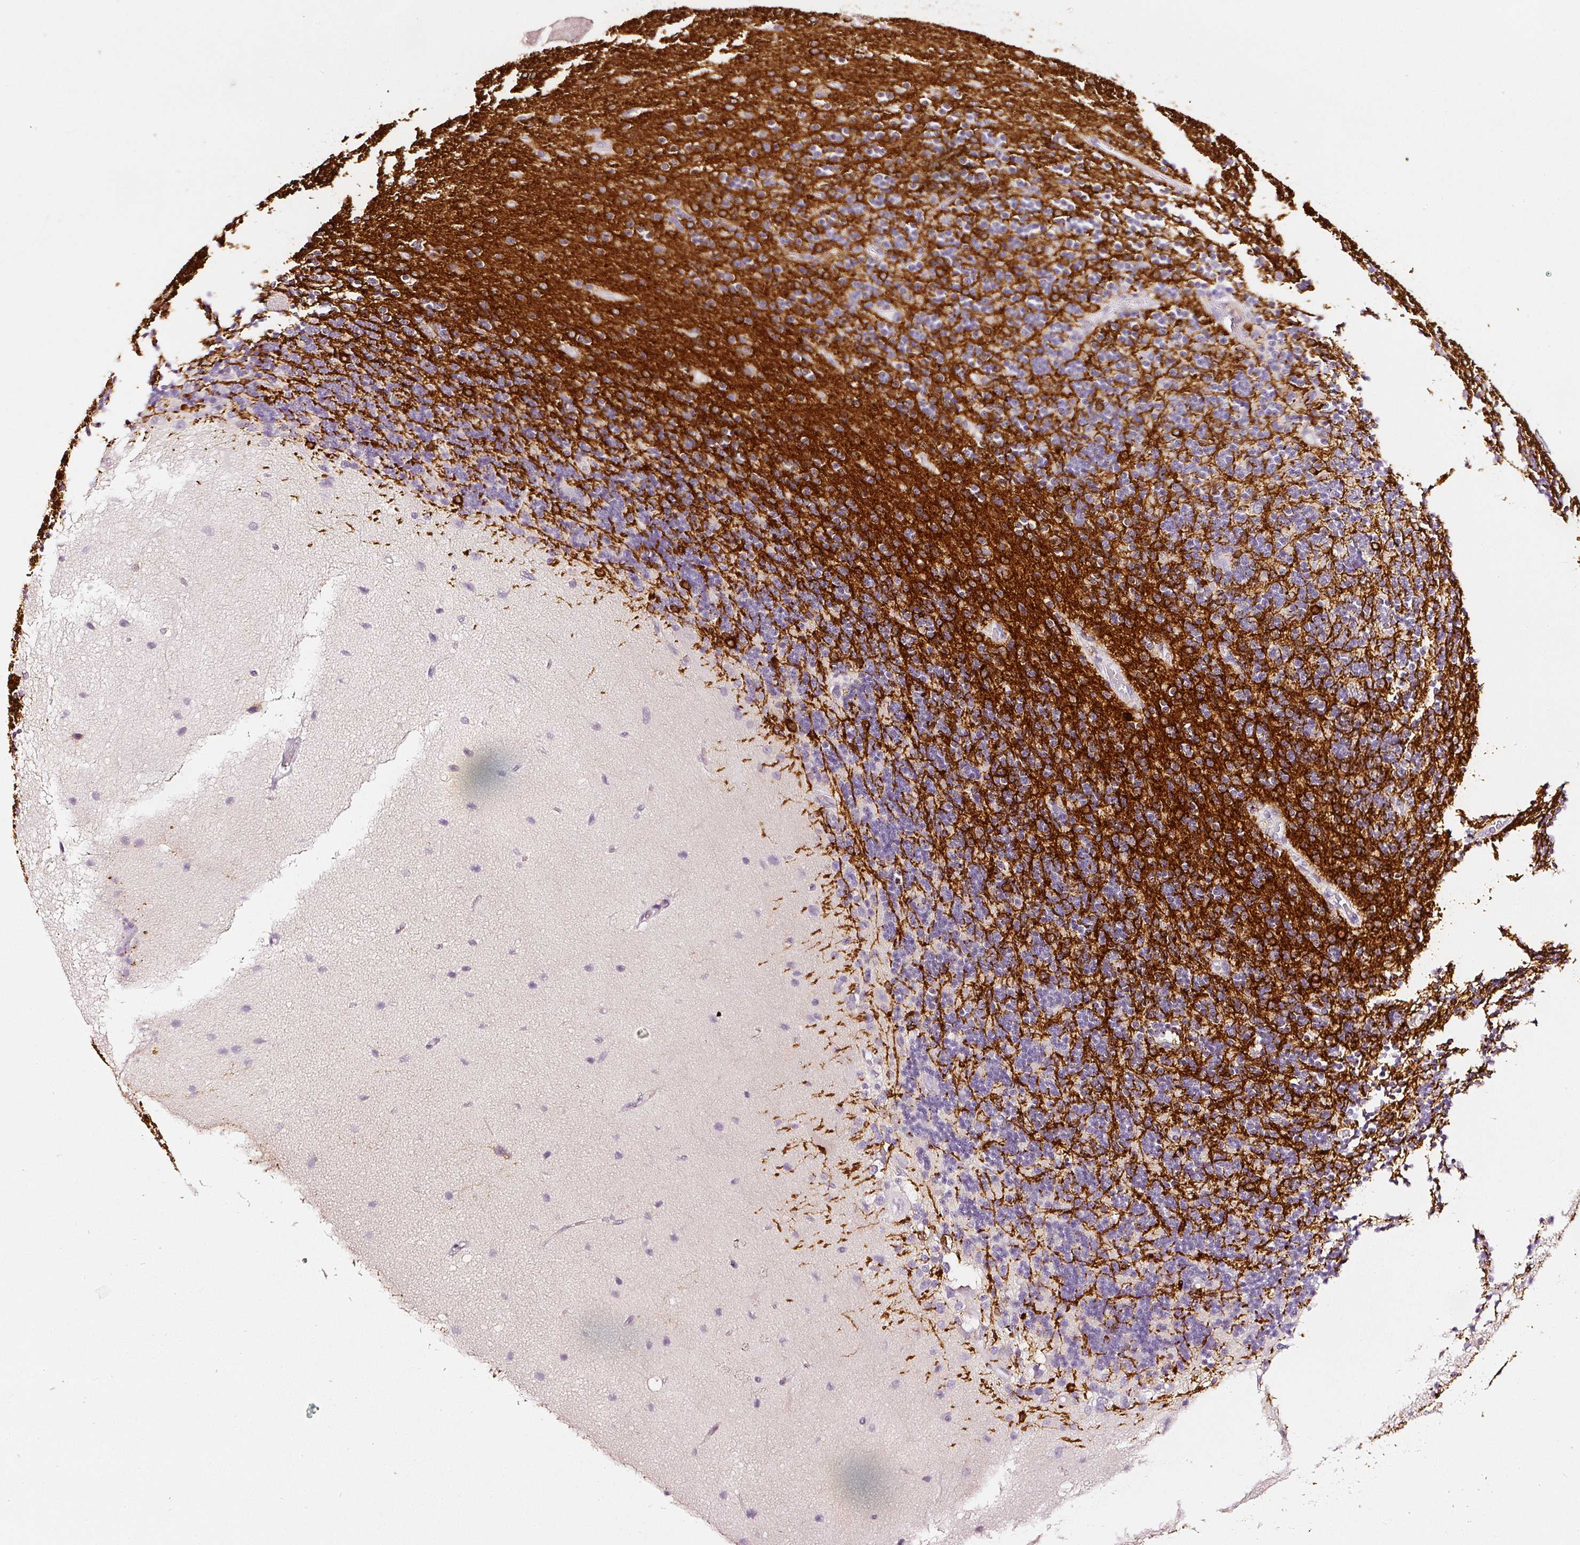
{"staining": {"intensity": "strong", "quantity": "<25%", "location": "cytoplasmic/membranous"}, "tissue": "cerebellum", "cell_type": "Cells in granular layer", "image_type": "normal", "snomed": [{"axis": "morphology", "description": "Normal tissue, NOS"}, {"axis": "topography", "description": "Cerebellum"}], "caption": "Protein positivity by immunohistochemistry (IHC) shows strong cytoplasmic/membranous expression in approximately <25% of cells in granular layer in unremarkable cerebellum. (Brightfield microscopy of DAB IHC at high magnification).", "gene": "CNP", "patient": {"sex": "female", "age": 29}}